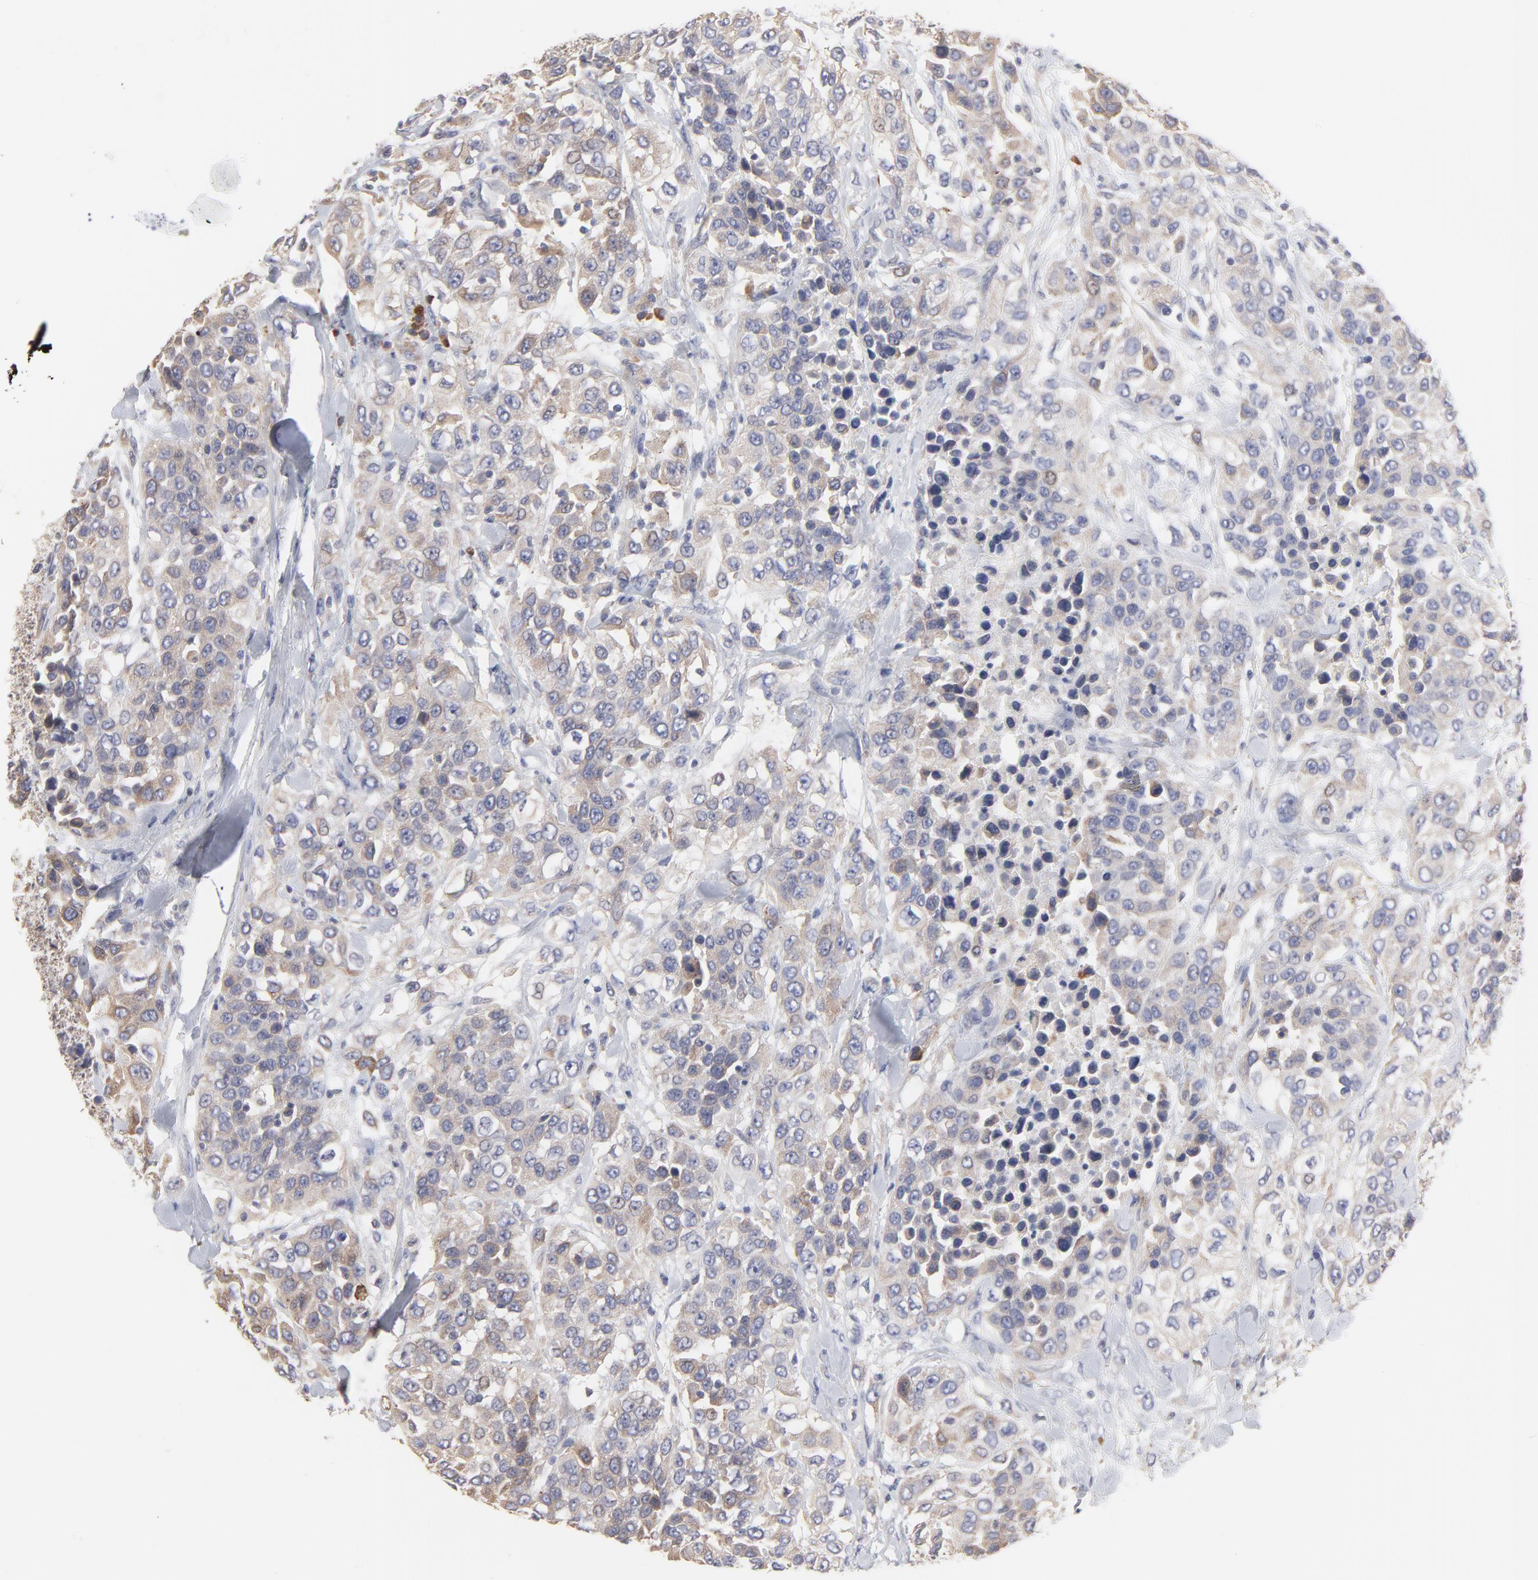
{"staining": {"intensity": "weak", "quantity": ">75%", "location": "cytoplasmic/membranous"}, "tissue": "urothelial cancer", "cell_type": "Tumor cells", "image_type": "cancer", "snomed": [{"axis": "morphology", "description": "Urothelial carcinoma, High grade"}, {"axis": "topography", "description": "Urinary bladder"}], "caption": "High-grade urothelial carcinoma was stained to show a protein in brown. There is low levels of weak cytoplasmic/membranous expression in about >75% of tumor cells.", "gene": "TRIM22", "patient": {"sex": "female", "age": 80}}